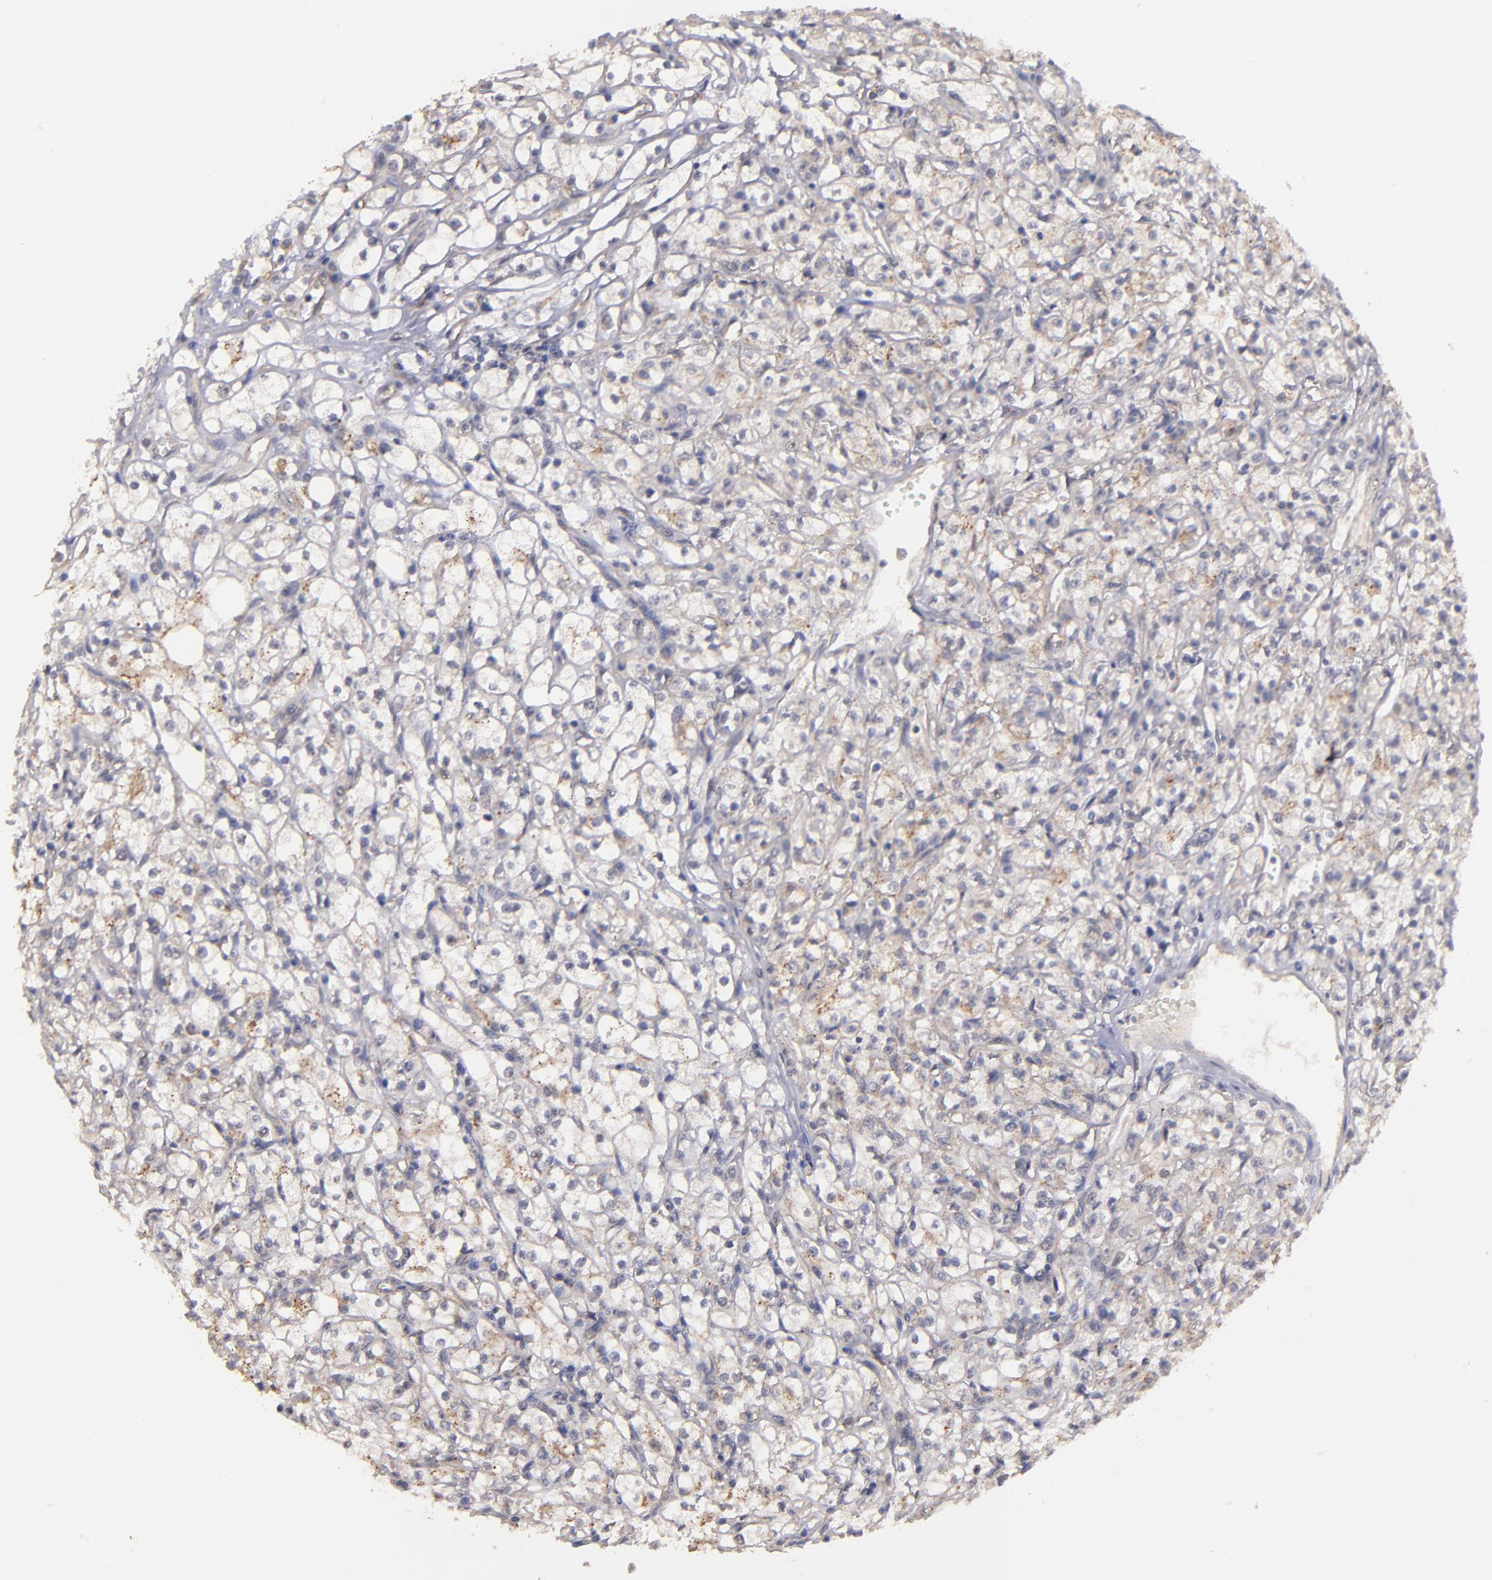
{"staining": {"intensity": "weak", "quantity": "<25%", "location": "cytoplasmic/membranous"}, "tissue": "renal cancer", "cell_type": "Tumor cells", "image_type": "cancer", "snomed": [{"axis": "morphology", "description": "Adenocarcinoma, NOS"}, {"axis": "topography", "description": "Kidney"}], "caption": "A high-resolution micrograph shows immunohistochemistry staining of renal adenocarcinoma, which demonstrates no significant staining in tumor cells. (DAB (3,3'-diaminobenzidine) immunohistochemistry (IHC) with hematoxylin counter stain).", "gene": "SIPA1L1", "patient": {"sex": "male", "age": 61}}